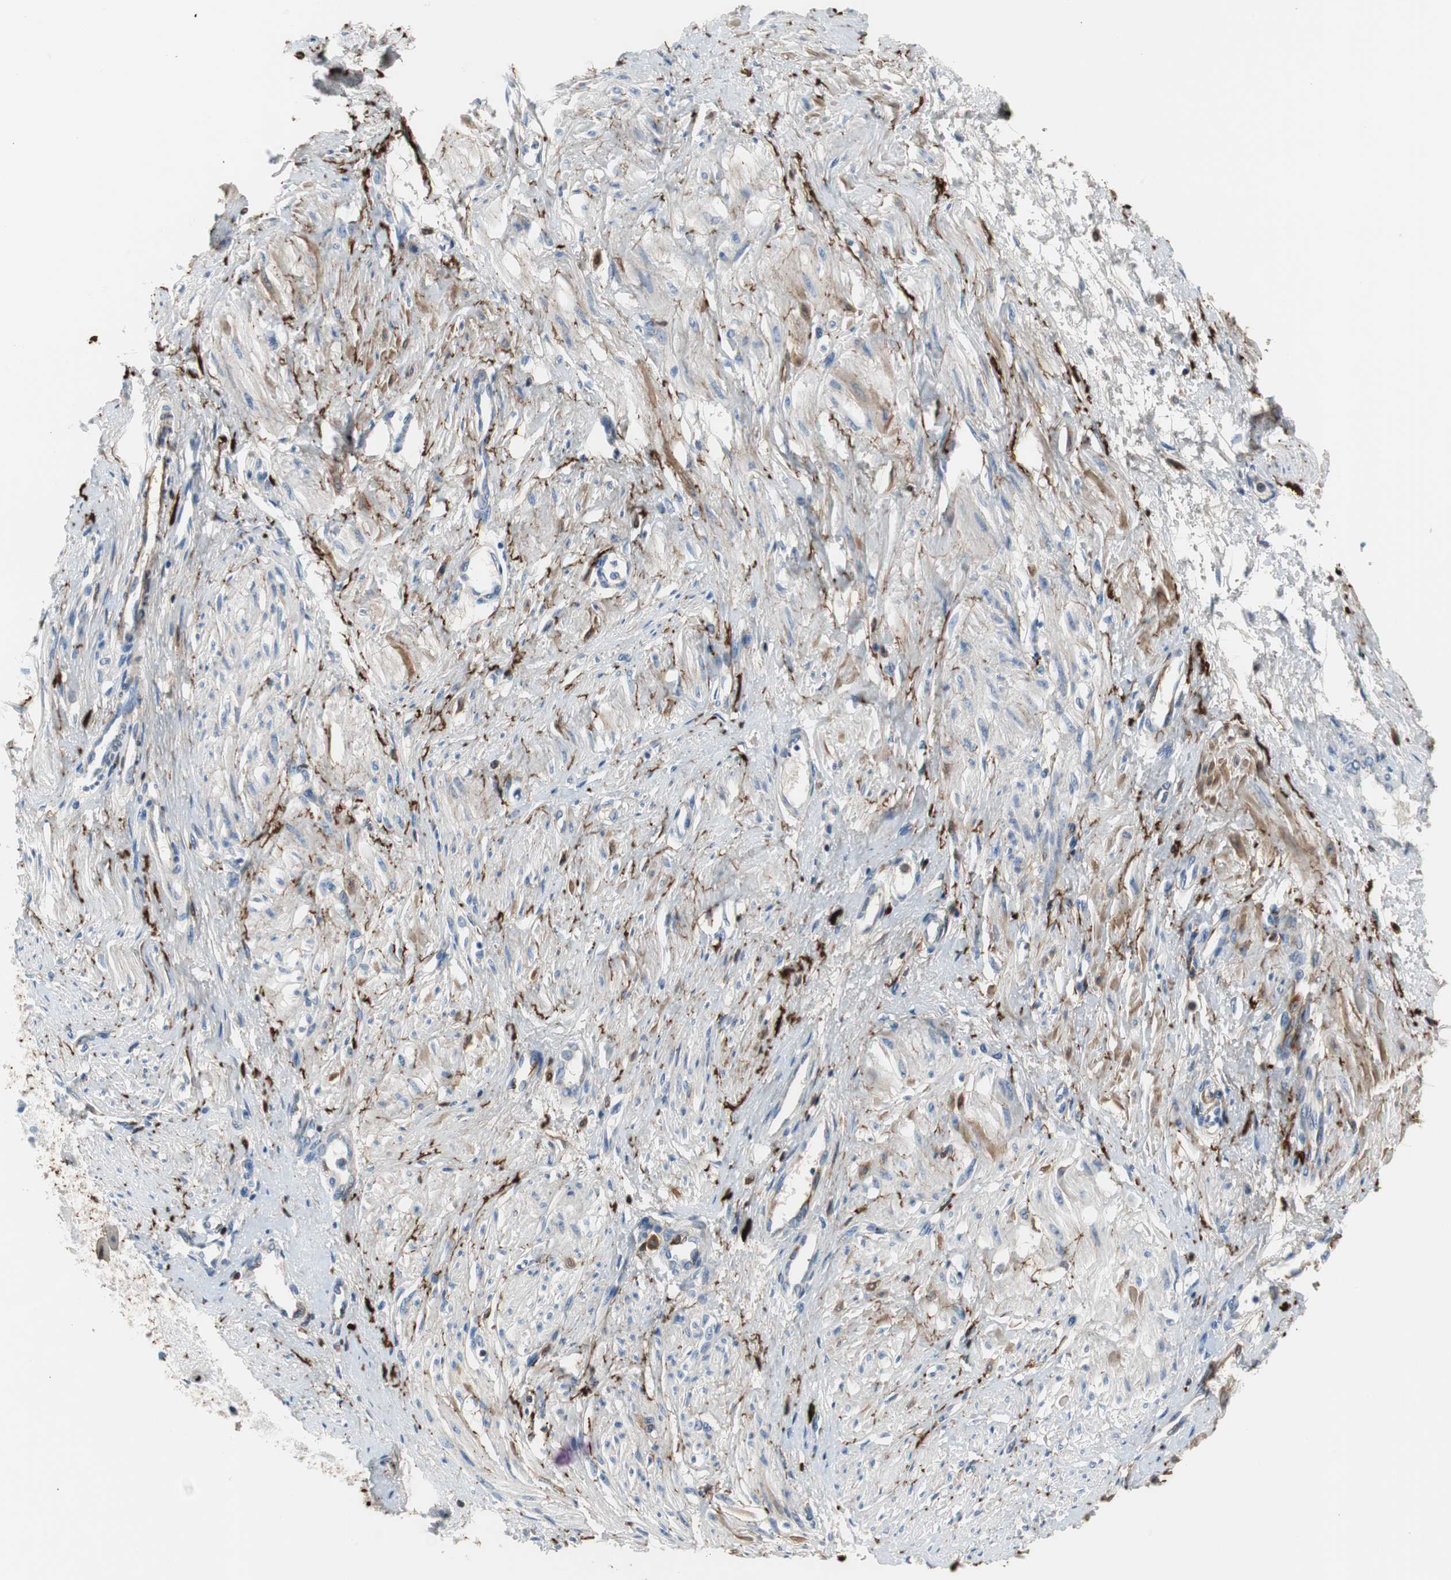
{"staining": {"intensity": "weak", "quantity": "25%-75%", "location": "cytoplasmic/membranous"}, "tissue": "smooth muscle", "cell_type": "Smooth muscle cells", "image_type": "normal", "snomed": [{"axis": "morphology", "description": "Normal tissue, NOS"}, {"axis": "topography", "description": "Smooth muscle"}, {"axis": "topography", "description": "Uterus"}], "caption": "This is an image of immunohistochemistry staining of unremarkable smooth muscle, which shows weak positivity in the cytoplasmic/membranous of smooth muscle cells.", "gene": "APCS", "patient": {"sex": "female", "age": 39}}